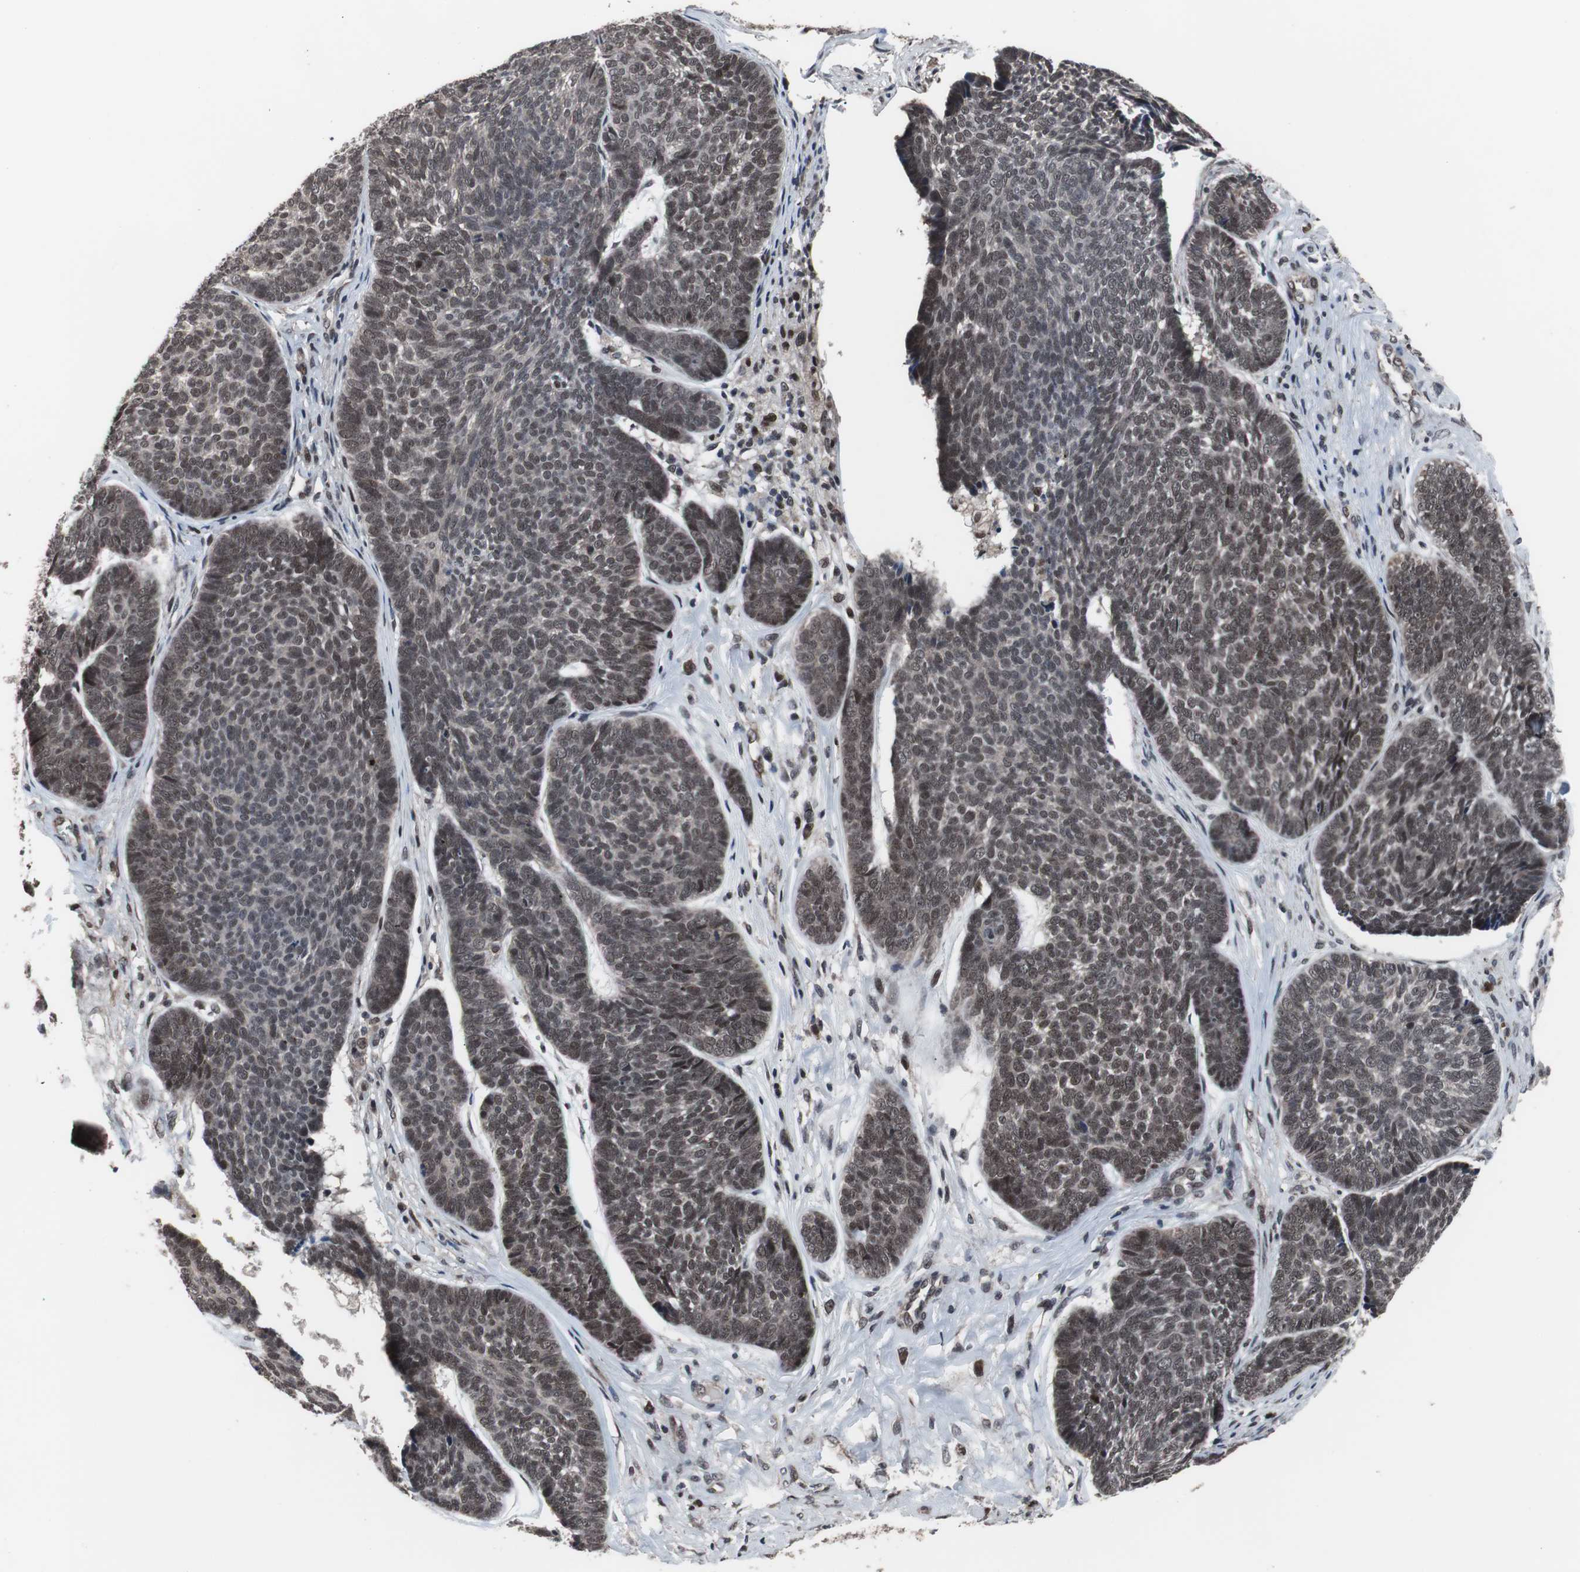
{"staining": {"intensity": "weak", "quantity": ">75%", "location": "nuclear"}, "tissue": "skin cancer", "cell_type": "Tumor cells", "image_type": "cancer", "snomed": [{"axis": "morphology", "description": "Basal cell carcinoma"}, {"axis": "topography", "description": "Skin"}], "caption": "The micrograph reveals a brown stain indicating the presence of a protein in the nuclear of tumor cells in skin basal cell carcinoma.", "gene": "GTF2F2", "patient": {"sex": "male", "age": 84}}